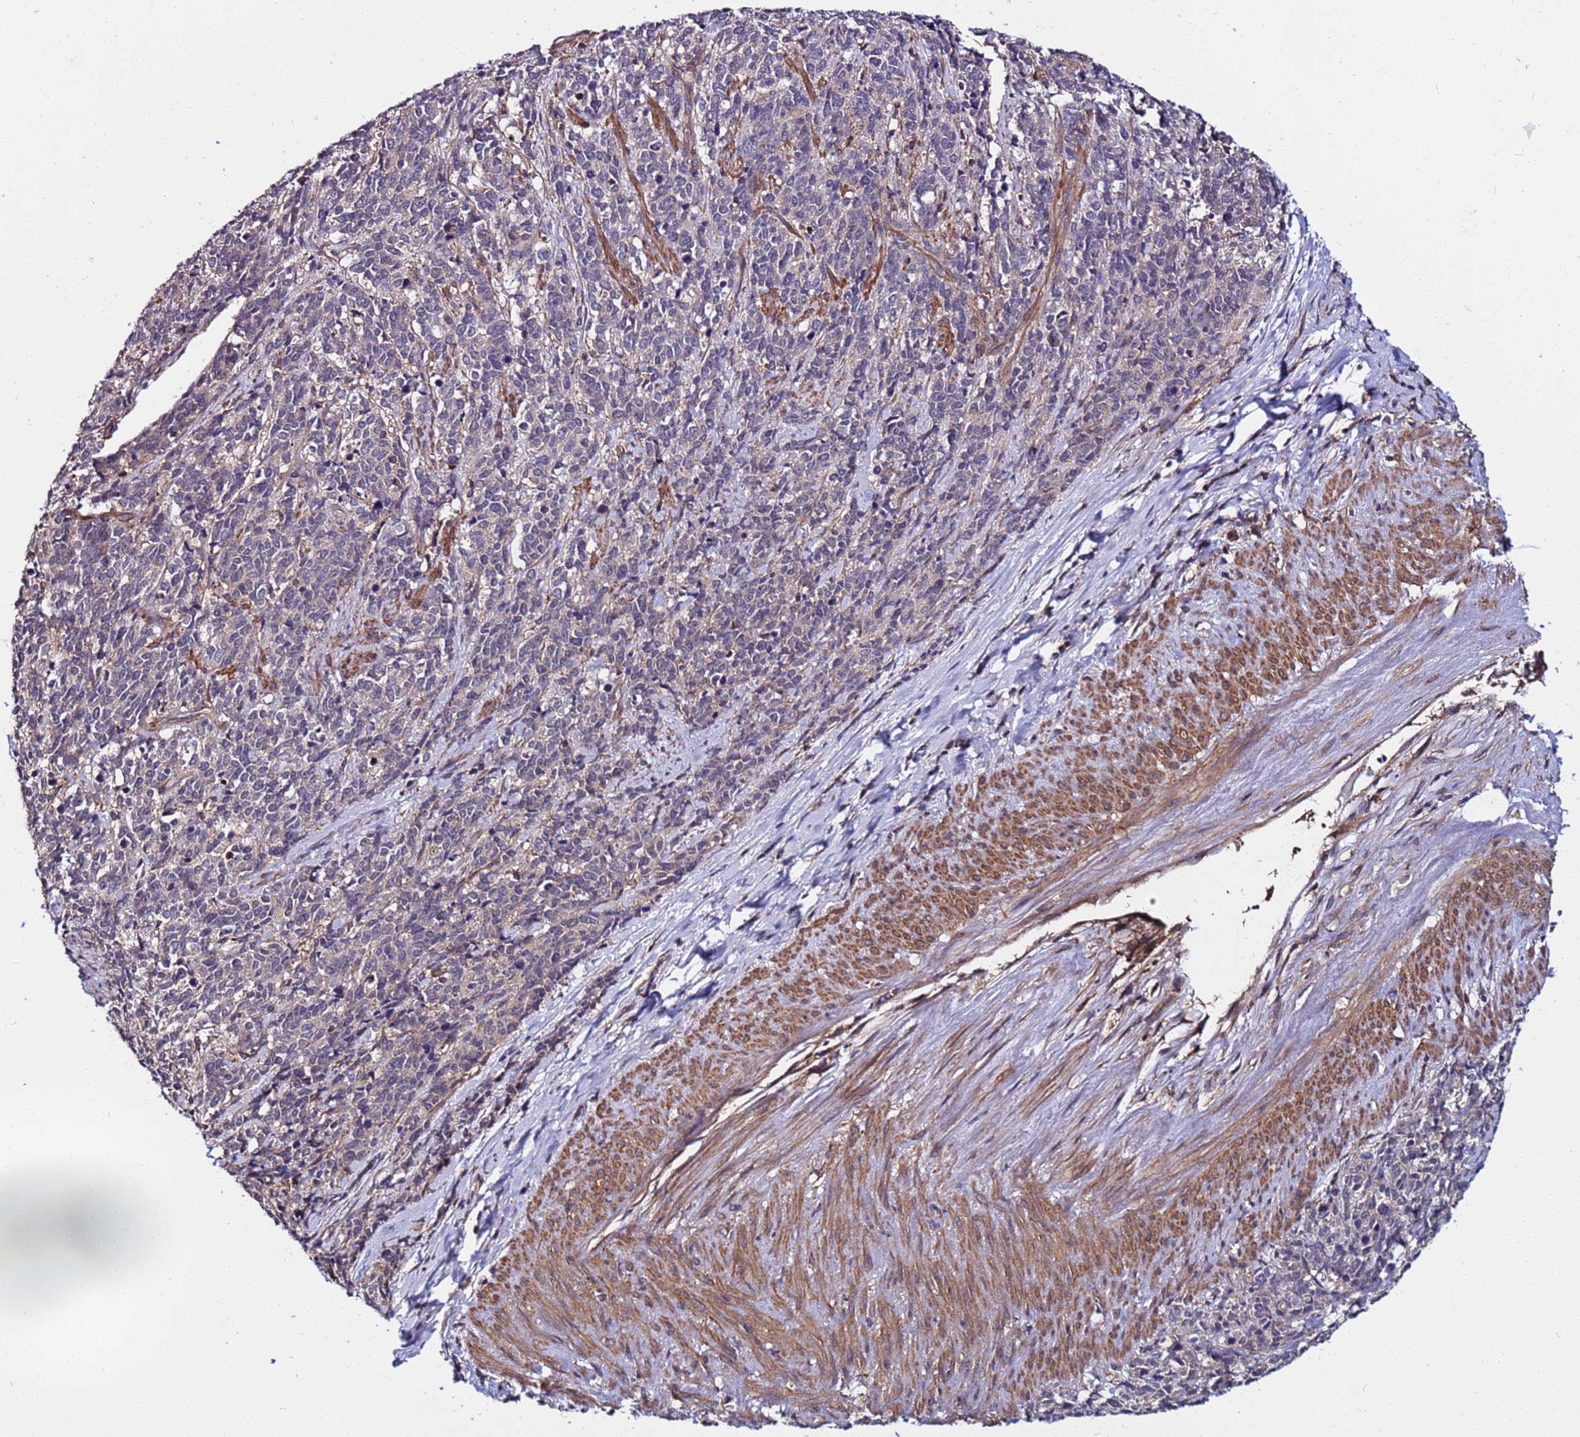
{"staining": {"intensity": "weak", "quantity": "<25%", "location": "cytoplasmic/membranous"}, "tissue": "cervical cancer", "cell_type": "Tumor cells", "image_type": "cancer", "snomed": [{"axis": "morphology", "description": "Squamous cell carcinoma, NOS"}, {"axis": "topography", "description": "Cervix"}], "caption": "Immunohistochemistry (IHC) photomicrograph of neoplastic tissue: cervical squamous cell carcinoma stained with DAB exhibits no significant protein positivity in tumor cells.", "gene": "STK38", "patient": {"sex": "female", "age": 60}}